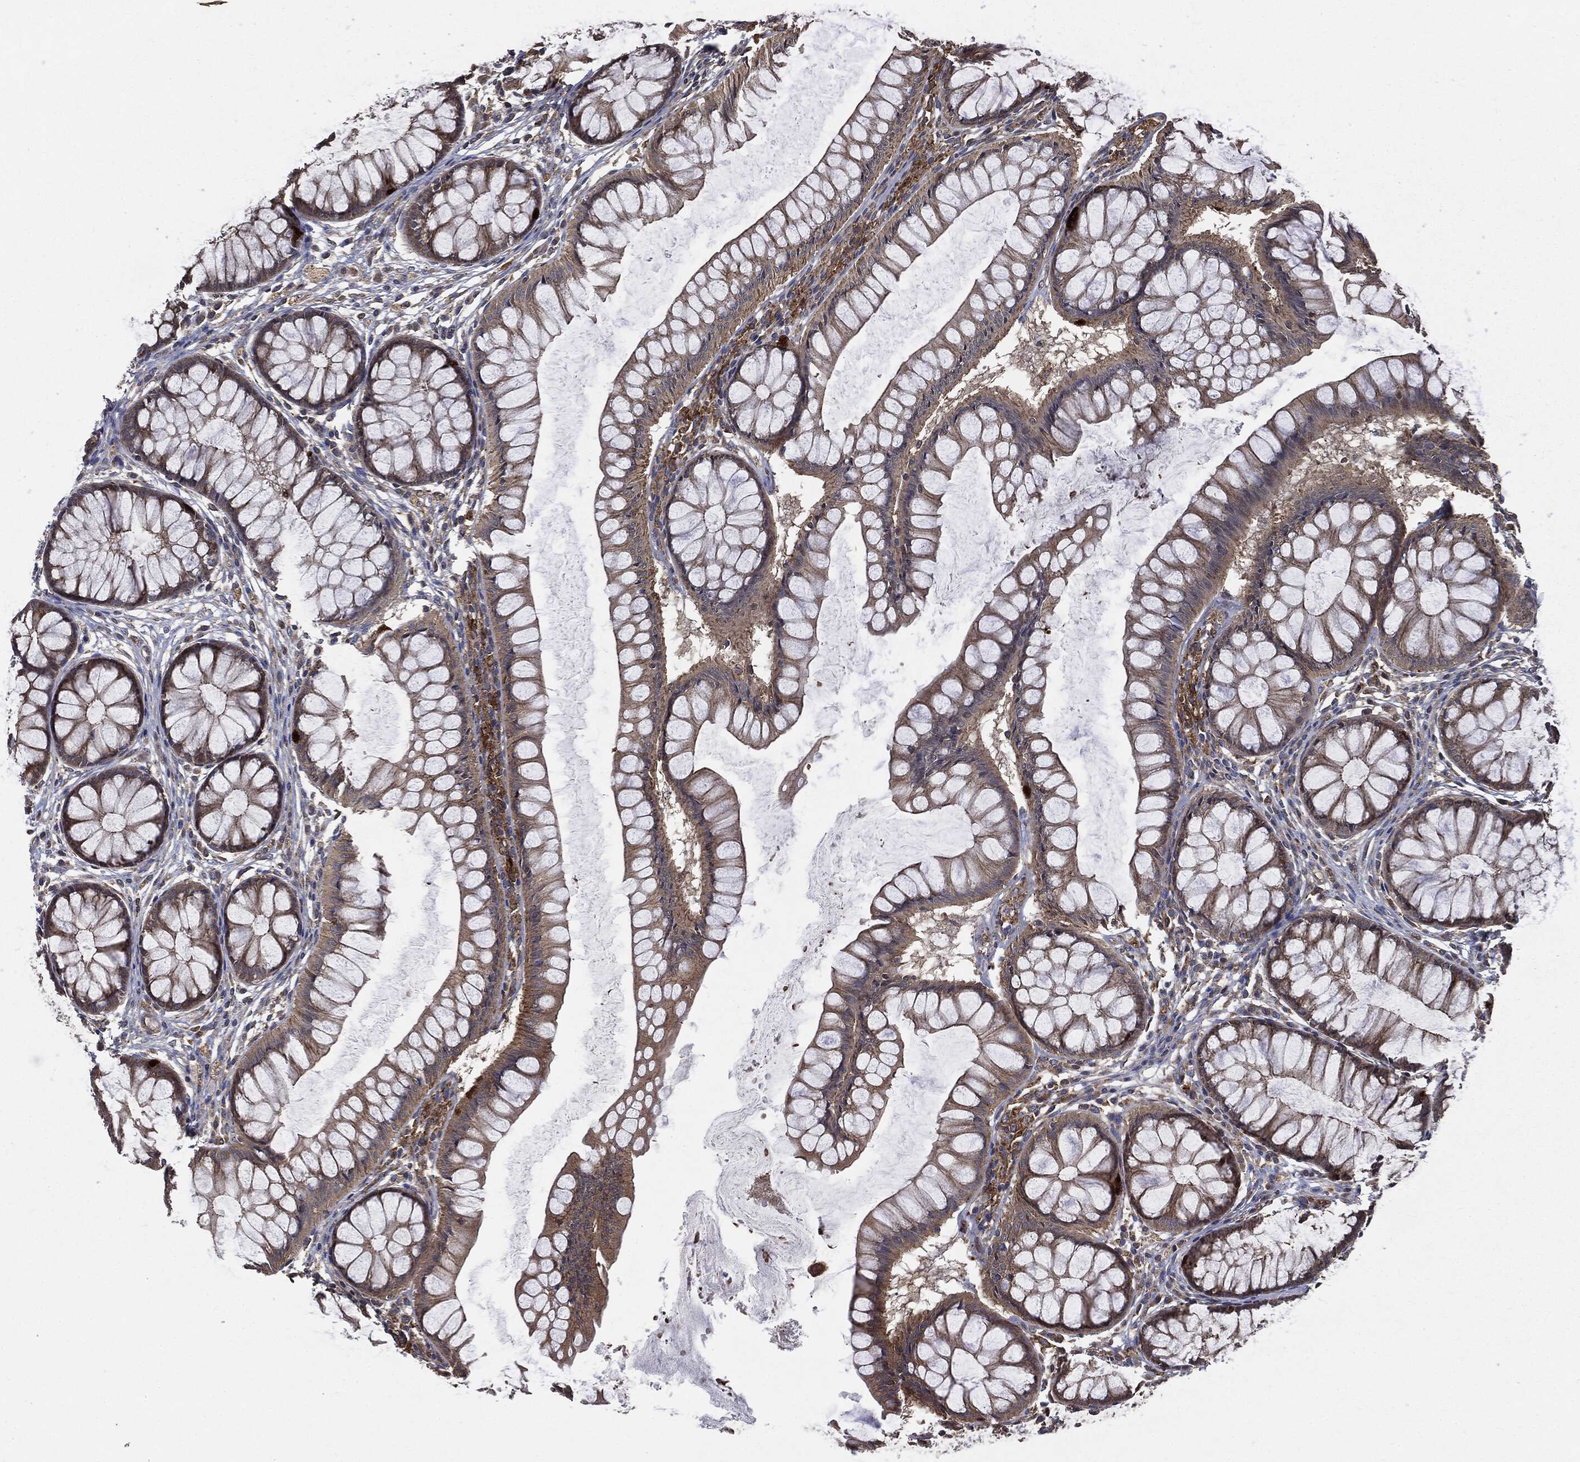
{"staining": {"intensity": "moderate", "quantity": ">75%", "location": "cytoplasmic/membranous"}, "tissue": "colon", "cell_type": "Endothelial cells", "image_type": "normal", "snomed": [{"axis": "morphology", "description": "Normal tissue, NOS"}, {"axis": "topography", "description": "Colon"}], "caption": "Protein staining displays moderate cytoplasmic/membranous staining in approximately >75% of endothelial cells in benign colon.", "gene": "PLOD3", "patient": {"sex": "female", "age": 65}}